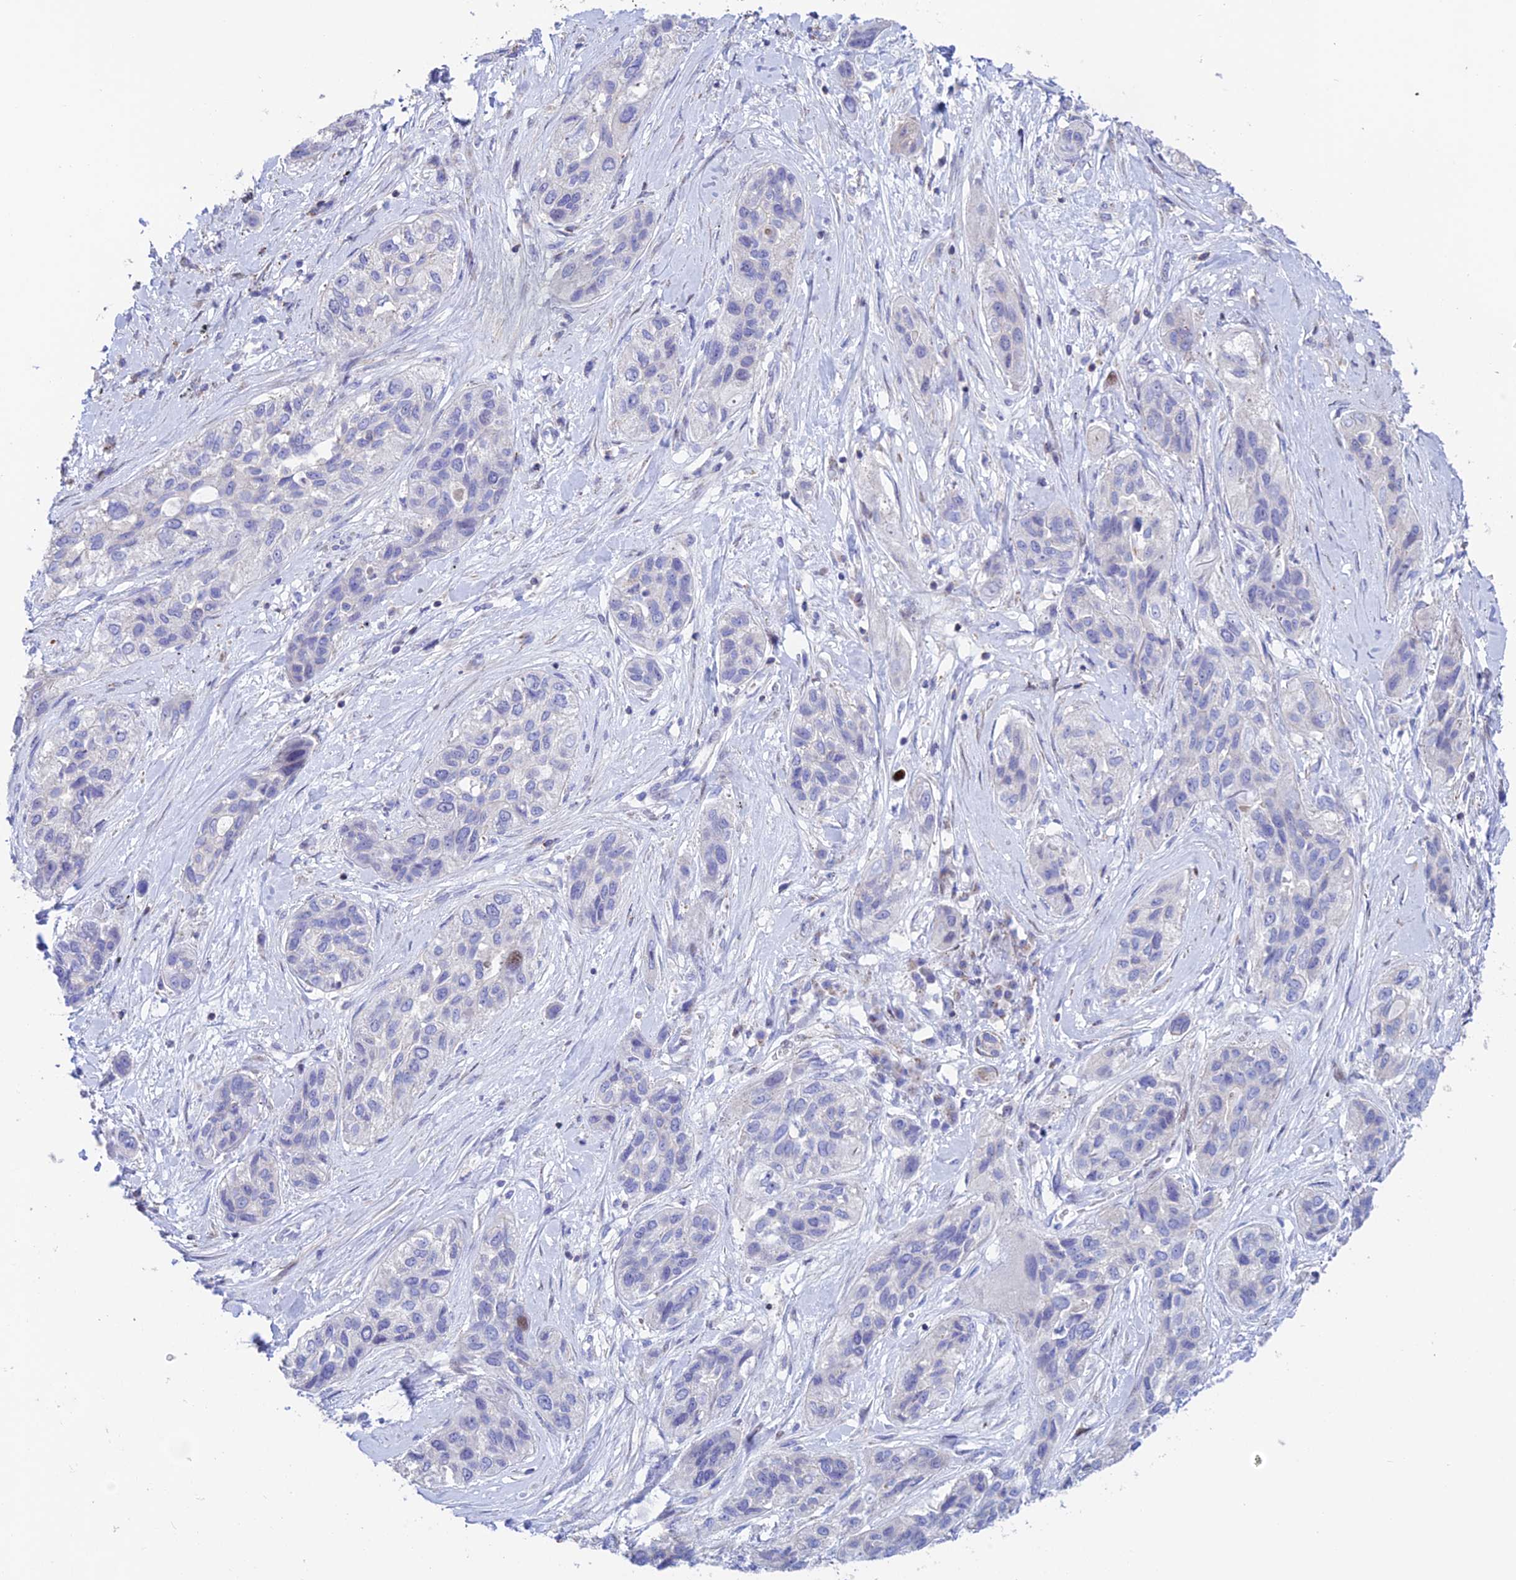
{"staining": {"intensity": "negative", "quantity": "none", "location": "none"}, "tissue": "lung cancer", "cell_type": "Tumor cells", "image_type": "cancer", "snomed": [{"axis": "morphology", "description": "Squamous cell carcinoma, NOS"}, {"axis": "topography", "description": "Lung"}], "caption": "Tumor cells show no significant staining in lung squamous cell carcinoma.", "gene": "PRIM1", "patient": {"sex": "female", "age": 70}}